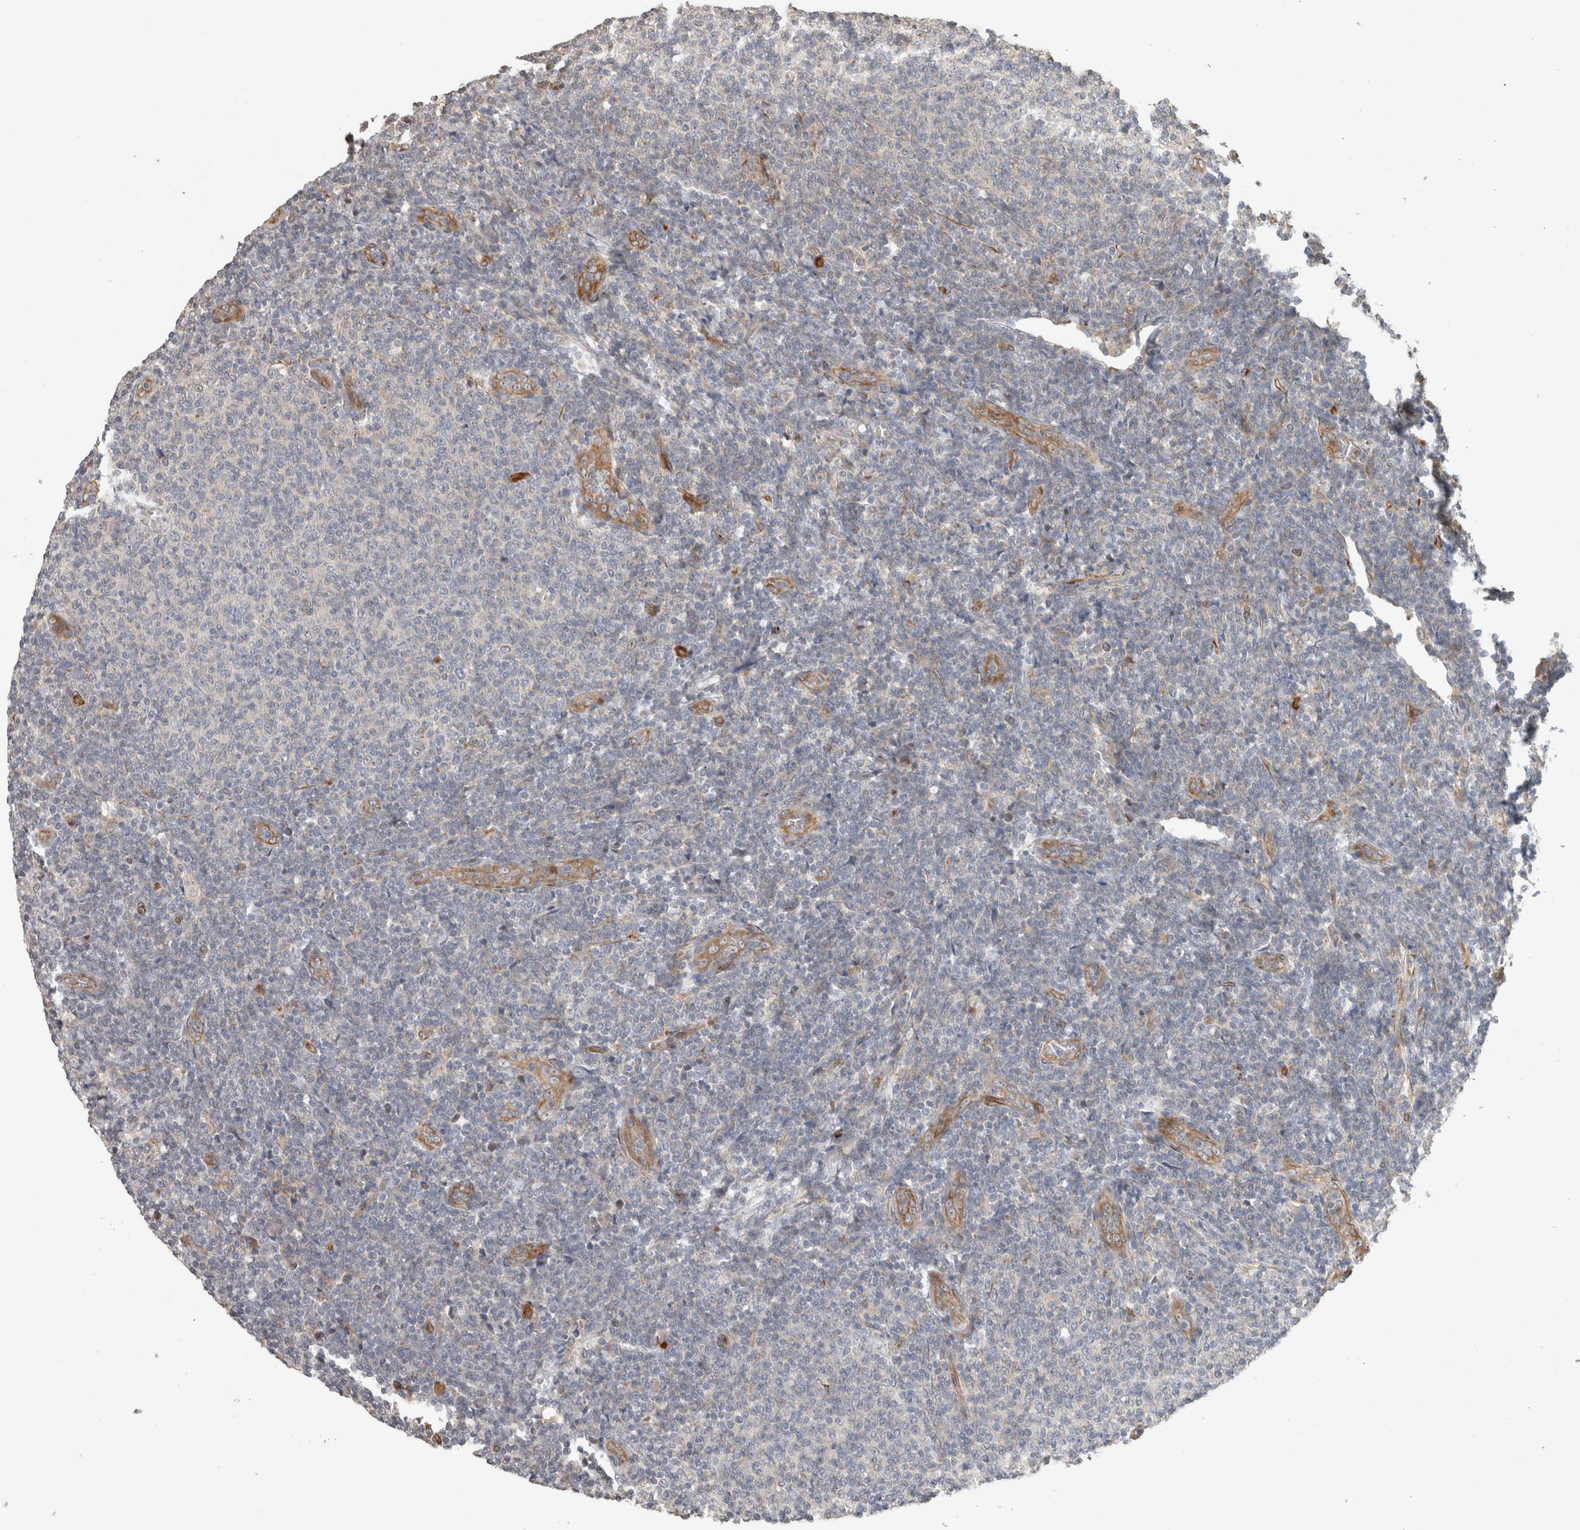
{"staining": {"intensity": "negative", "quantity": "none", "location": "none"}, "tissue": "lymphoma", "cell_type": "Tumor cells", "image_type": "cancer", "snomed": [{"axis": "morphology", "description": "Malignant lymphoma, non-Hodgkin's type, Low grade"}, {"axis": "topography", "description": "Lymph node"}], "caption": "Histopathology image shows no protein positivity in tumor cells of lymphoma tissue.", "gene": "SIPA1L2", "patient": {"sex": "male", "age": 66}}